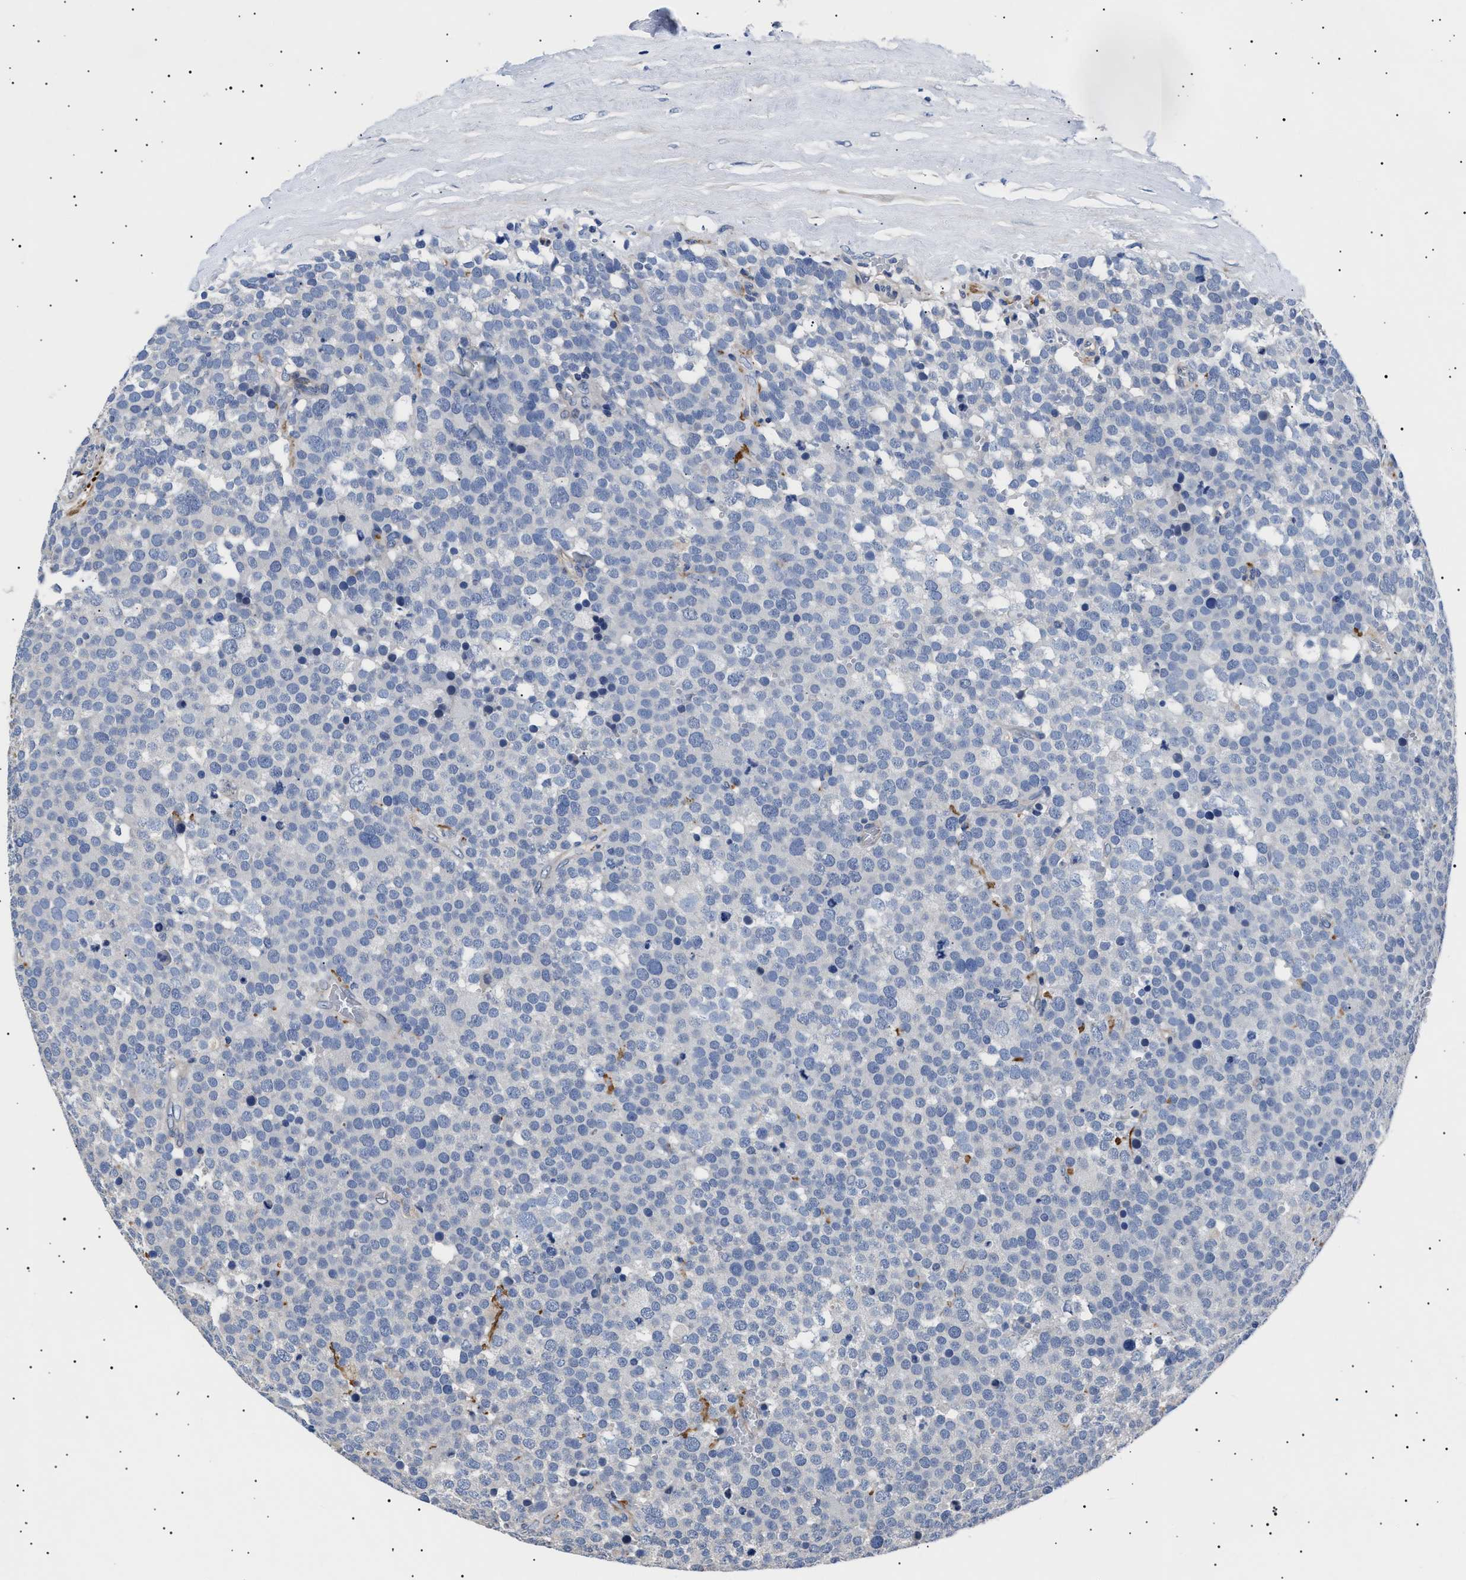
{"staining": {"intensity": "negative", "quantity": "none", "location": "none"}, "tissue": "testis cancer", "cell_type": "Tumor cells", "image_type": "cancer", "snomed": [{"axis": "morphology", "description": "Normal tissue, NOS"}, {"axis": "morphology", "description": "Seminoma, NOS"}, {"axis": "topography", "description": "Testis"}], "caption": "Tumor cells show no significant staining in testis cancer (seminoma). (DAB (3,3'-diaminobenzidine) IHC visualized using brightfield microscopy, high magnification).", "gene": "HEMGN", "patient": {"sex": "male", "age": 71}}